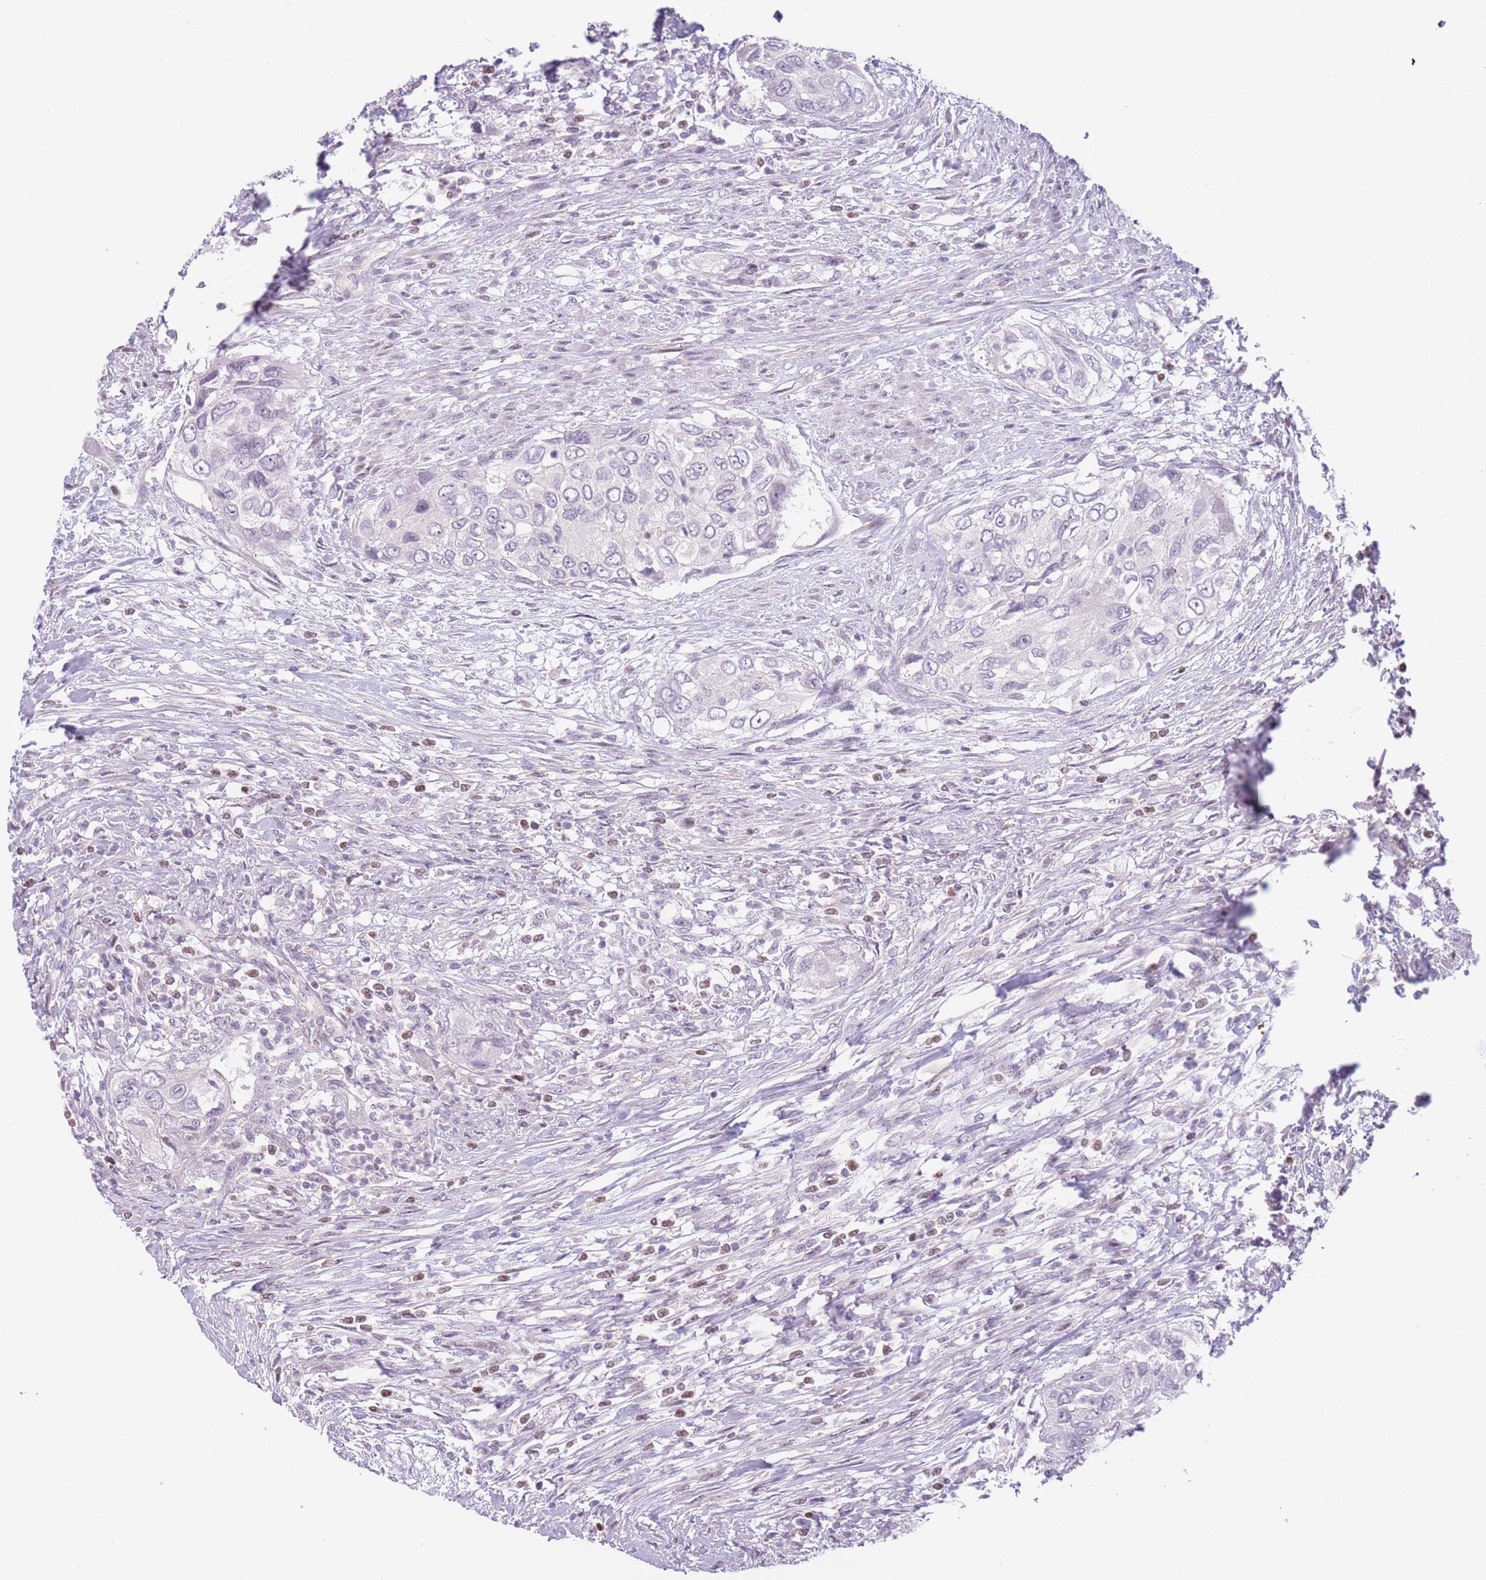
{"staining": {"intensity": "negative", "quantity": "none", "location": "none"}, "tissue": "urothelial cancer", "cell_type": "Tumor cells", "image_type": "cancer", "snomed": [{"axis": "morphology", "description": "Urothelial carcinoma, High grade"}, {"axis": "topography", "description": "Urinary bladder"}], "caption": "This is an immunohistochemistry (IHC) micrograph of urothelial carcinoma (high-grade). There is no positivity in tumor cells.", "gene": "ZNF439", "patient": {"sex": "female", "age": 60}}